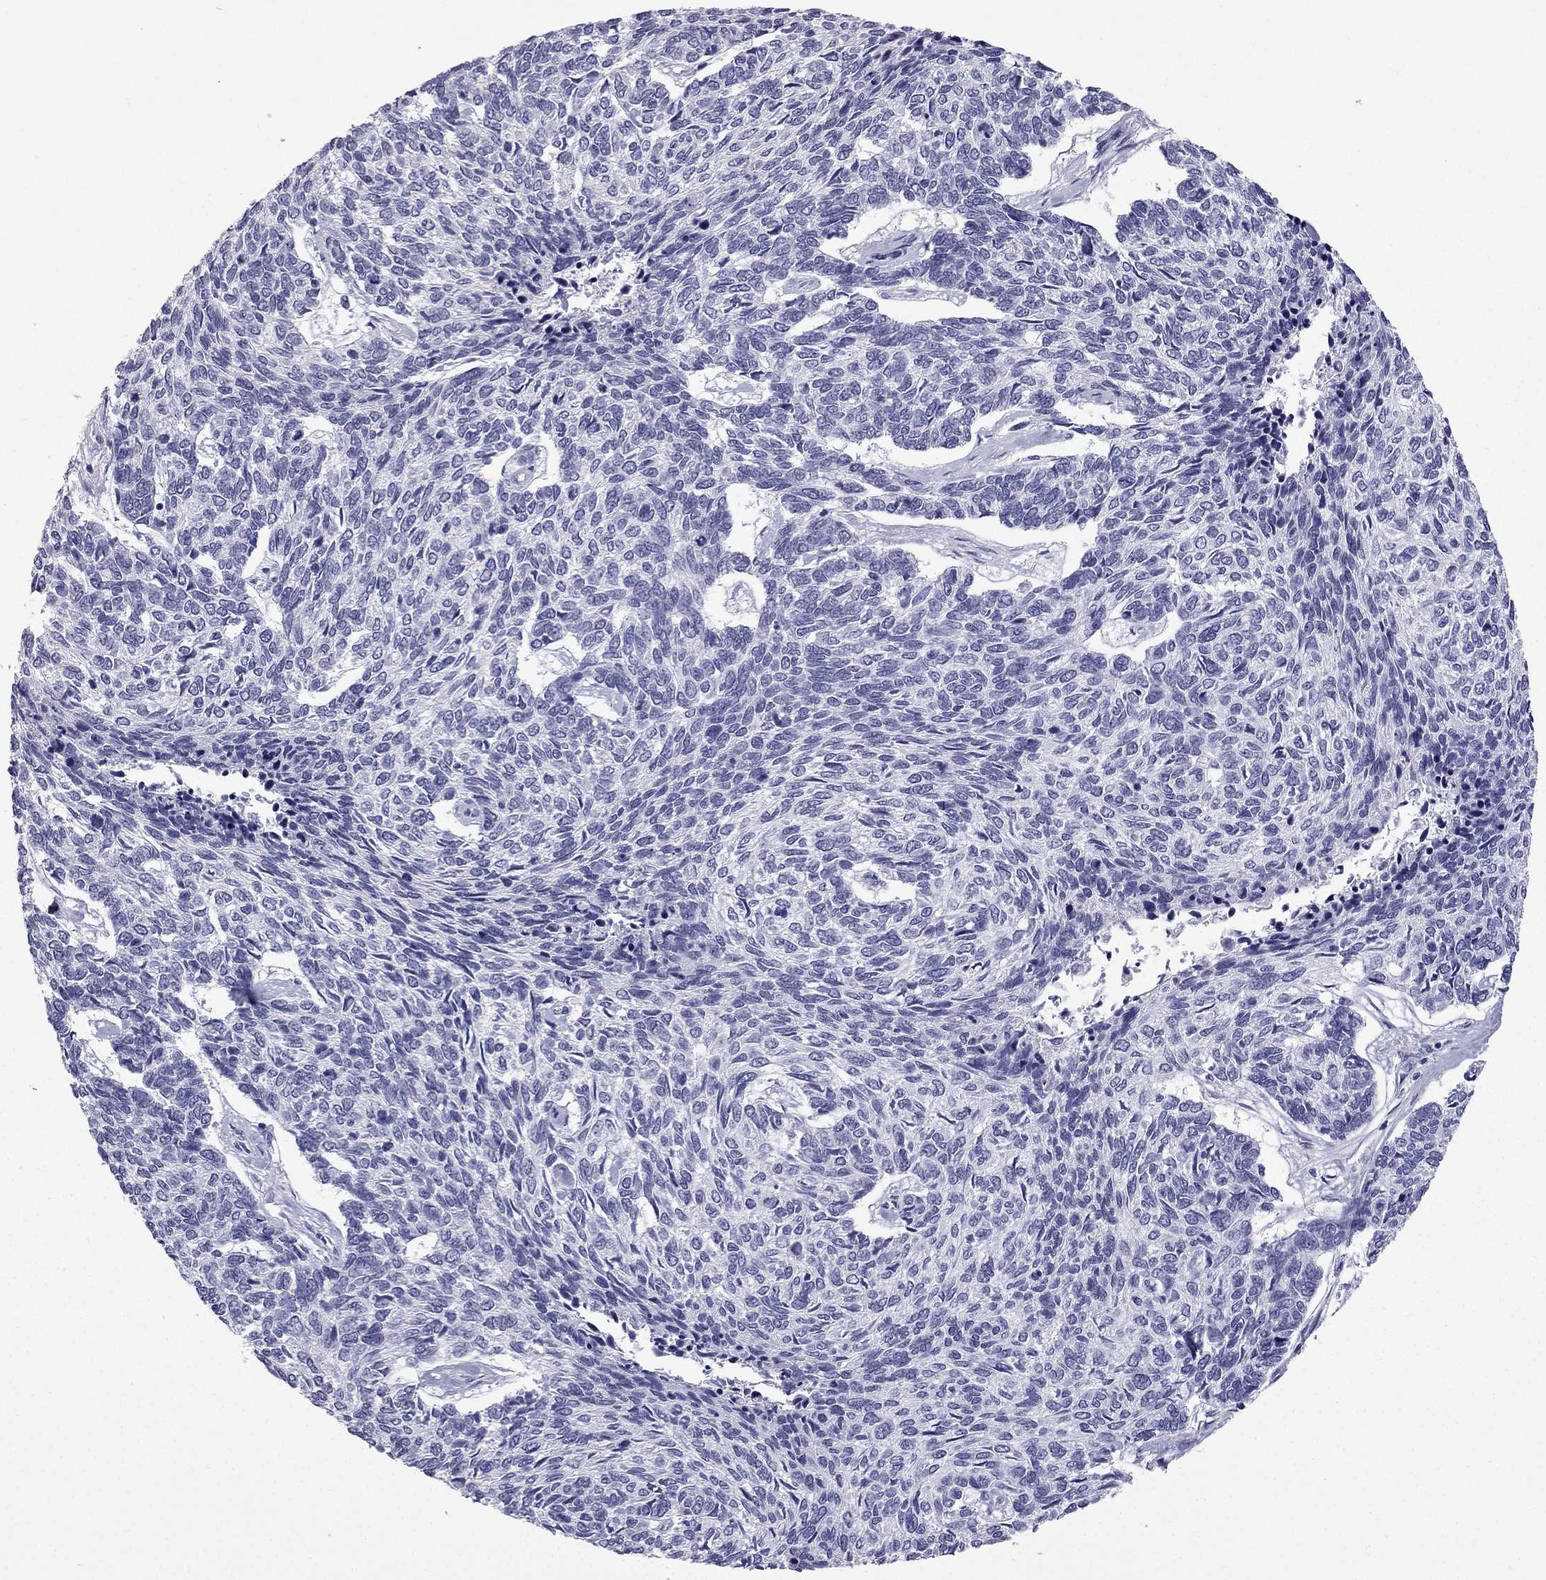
{"staining": {"intensity": "negative", "quantity": "none", "location": "none"}, "tissue": "skin cancer", "cell_type": "Tumor cells", "image_type": "cancer", "snomed": [{"axis": "morphology", "description": "Basal cell carcinoma"}, {"axis": "topography", "description": "Skin"}], "caption": "Tumor cells are negative for brown protein staining in skin cancer.", "gene": "GJA8", "patient": {"sex": "female", "age": 65}}